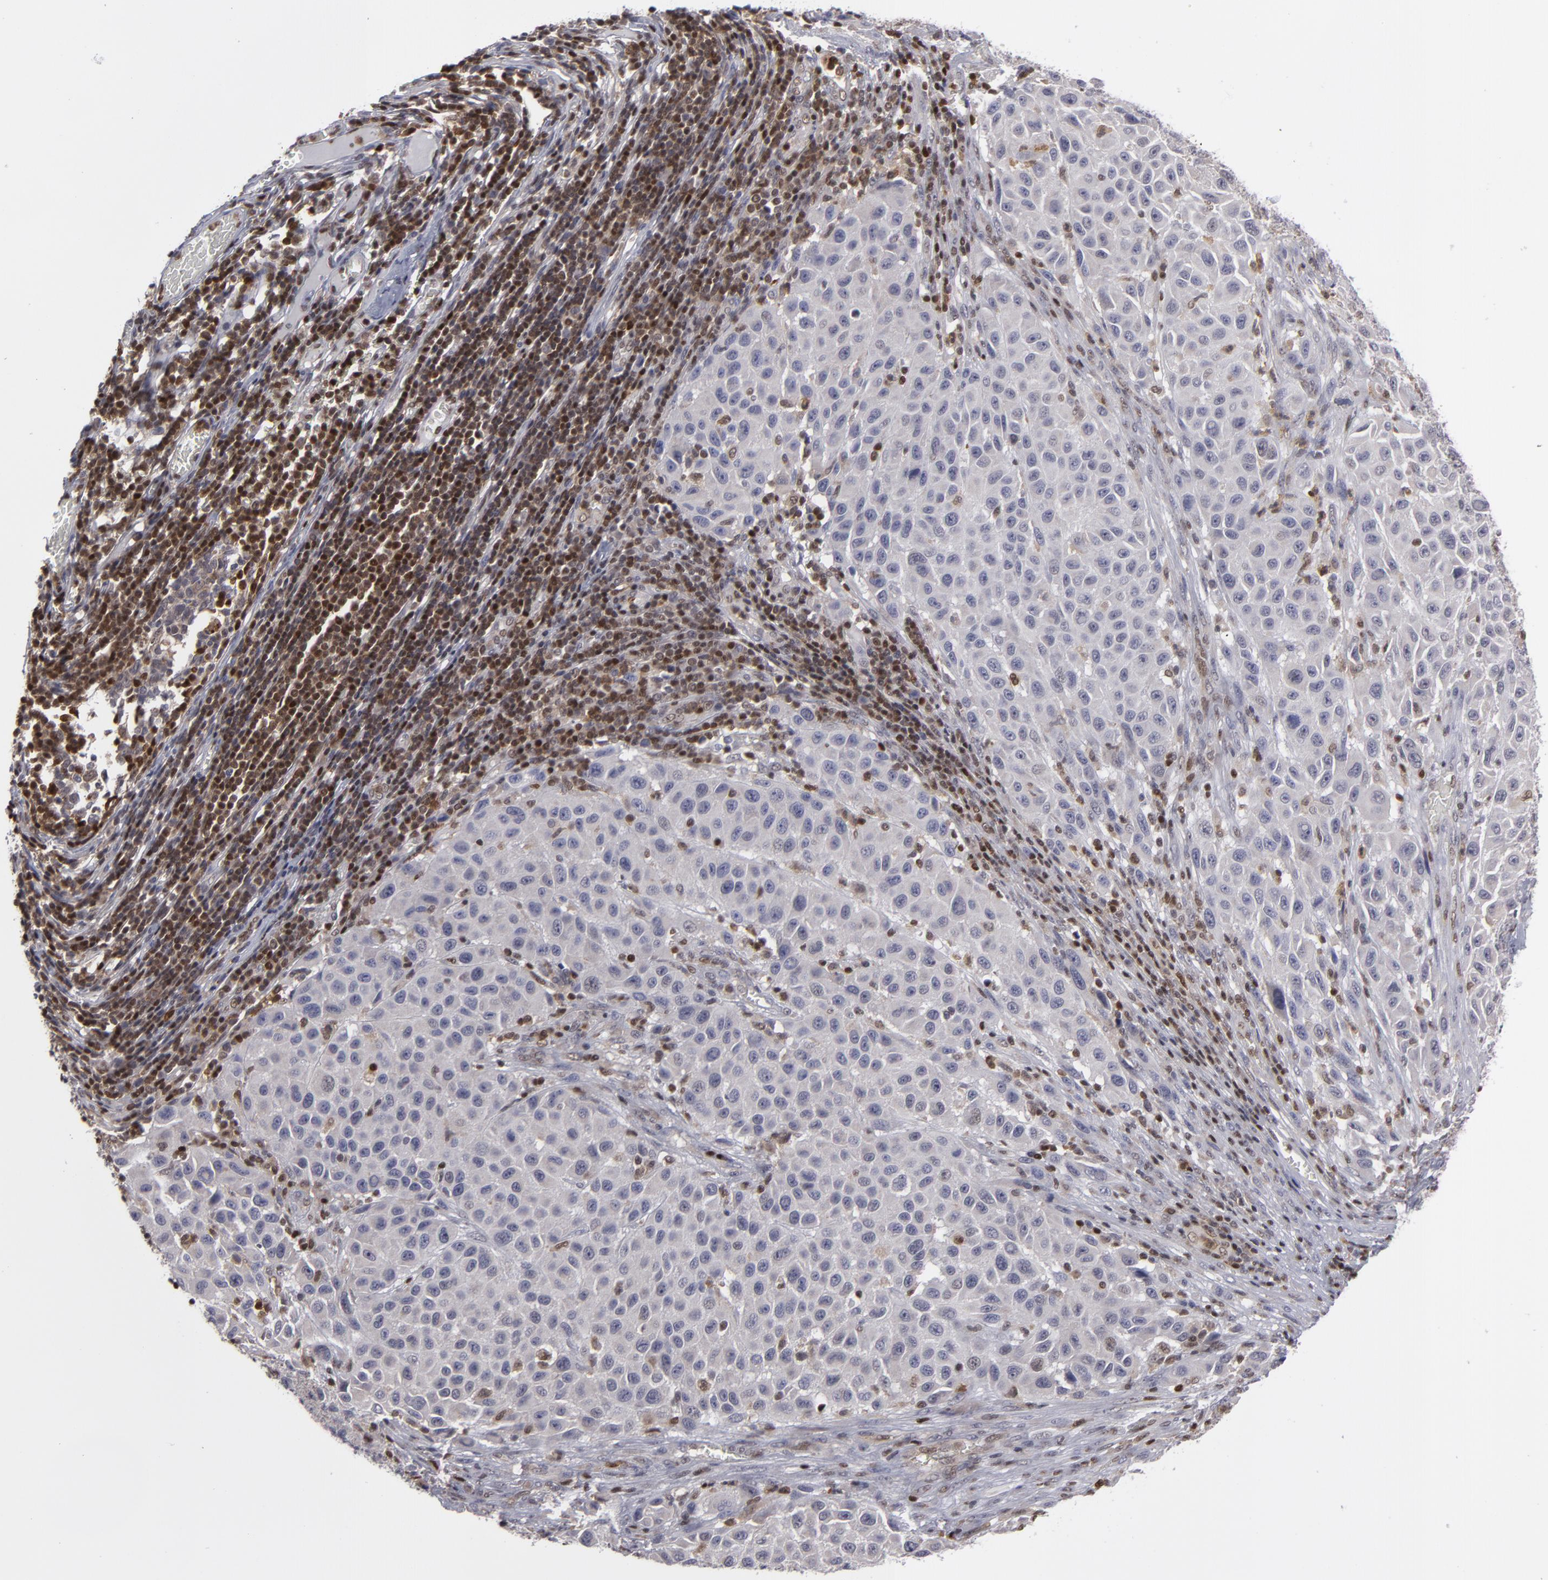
{"staining": {"intensity": "weak", "quantity": "25%-75%", "location": "cytoplasmic/membranous,nuclear"}, "tissue": "melanoma", "cell_type": "Tumor cells", "image_type": "cancer", "snomed": [{"axis": "morphology", "description": "Malignant melanoma, Metastatic site"}, {"axis": "topography", "description": "Lymph node"}], "caption": "The image exhibits a brown stain indicating the presence of a protein in the cytoplasmic/membranous and nuclear of tumor cells in melanoma.", "gene": "GSR", "patient": {"sex": "male", "age": 61}}